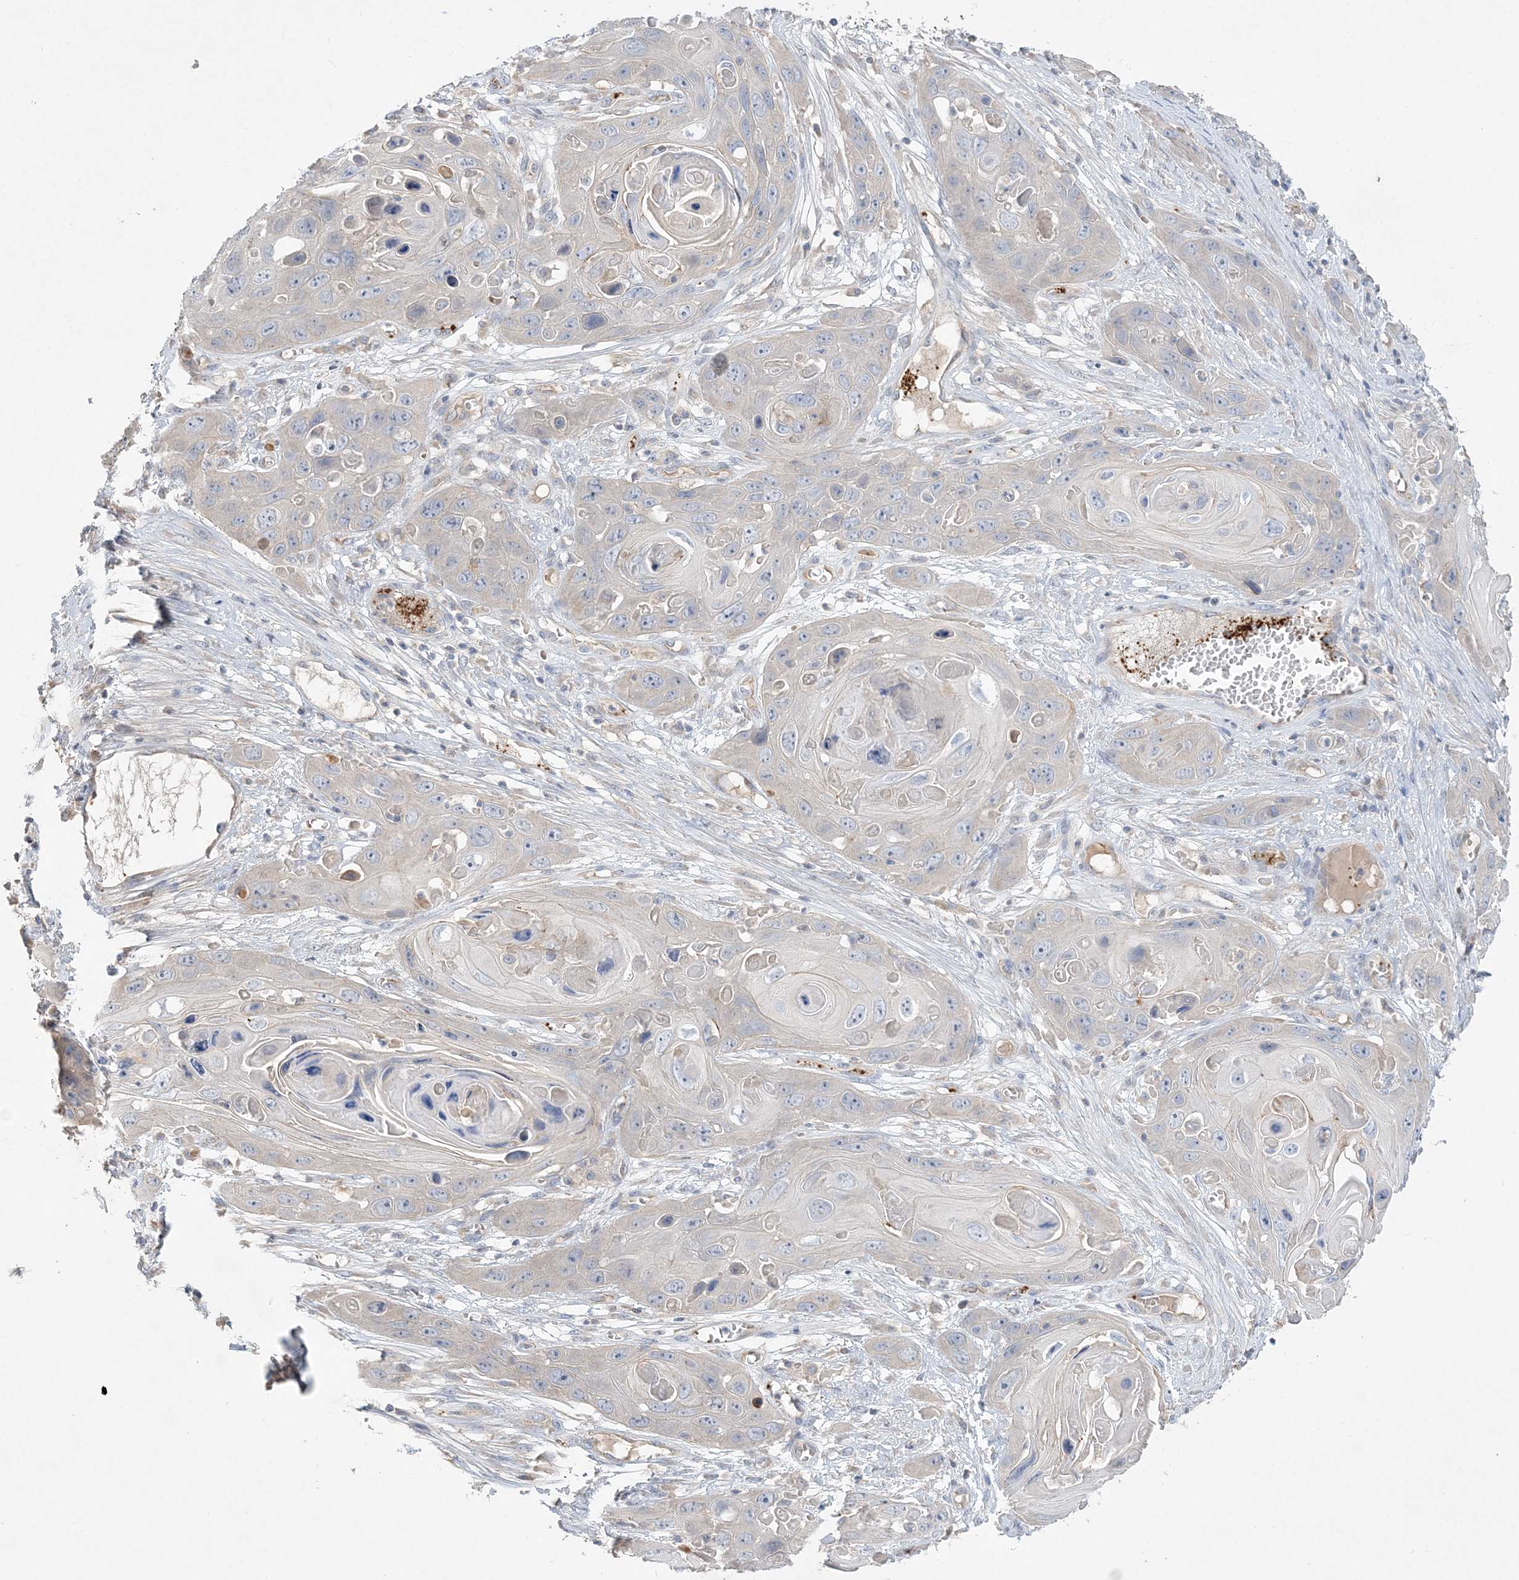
{"staining": {"intensity": "negative", "quantity": "none", "location": "none"}, "tissue": "skin cancer", "cell_type": "Tumor cells", "image_type": "cancer", "snomed": [{"axis": "morphology", "description": "Squamous cell carcinoma, NOS"}, {"axis": "topography", "description": "Skin"}], "caption": "This is a photomicrograph of IHC staining of squamous cell carcinoma (skin), which shows no expression in tumor cells. The staining was performed using DAB (3,3'-diaminobenzidine) to visualize the protein expression in brown, while the nuclei were stained in blue with hematoxylin (Magnification: 20x).", "gene": "ADCK2", "patient": {"sex": "male", "age": 55}}